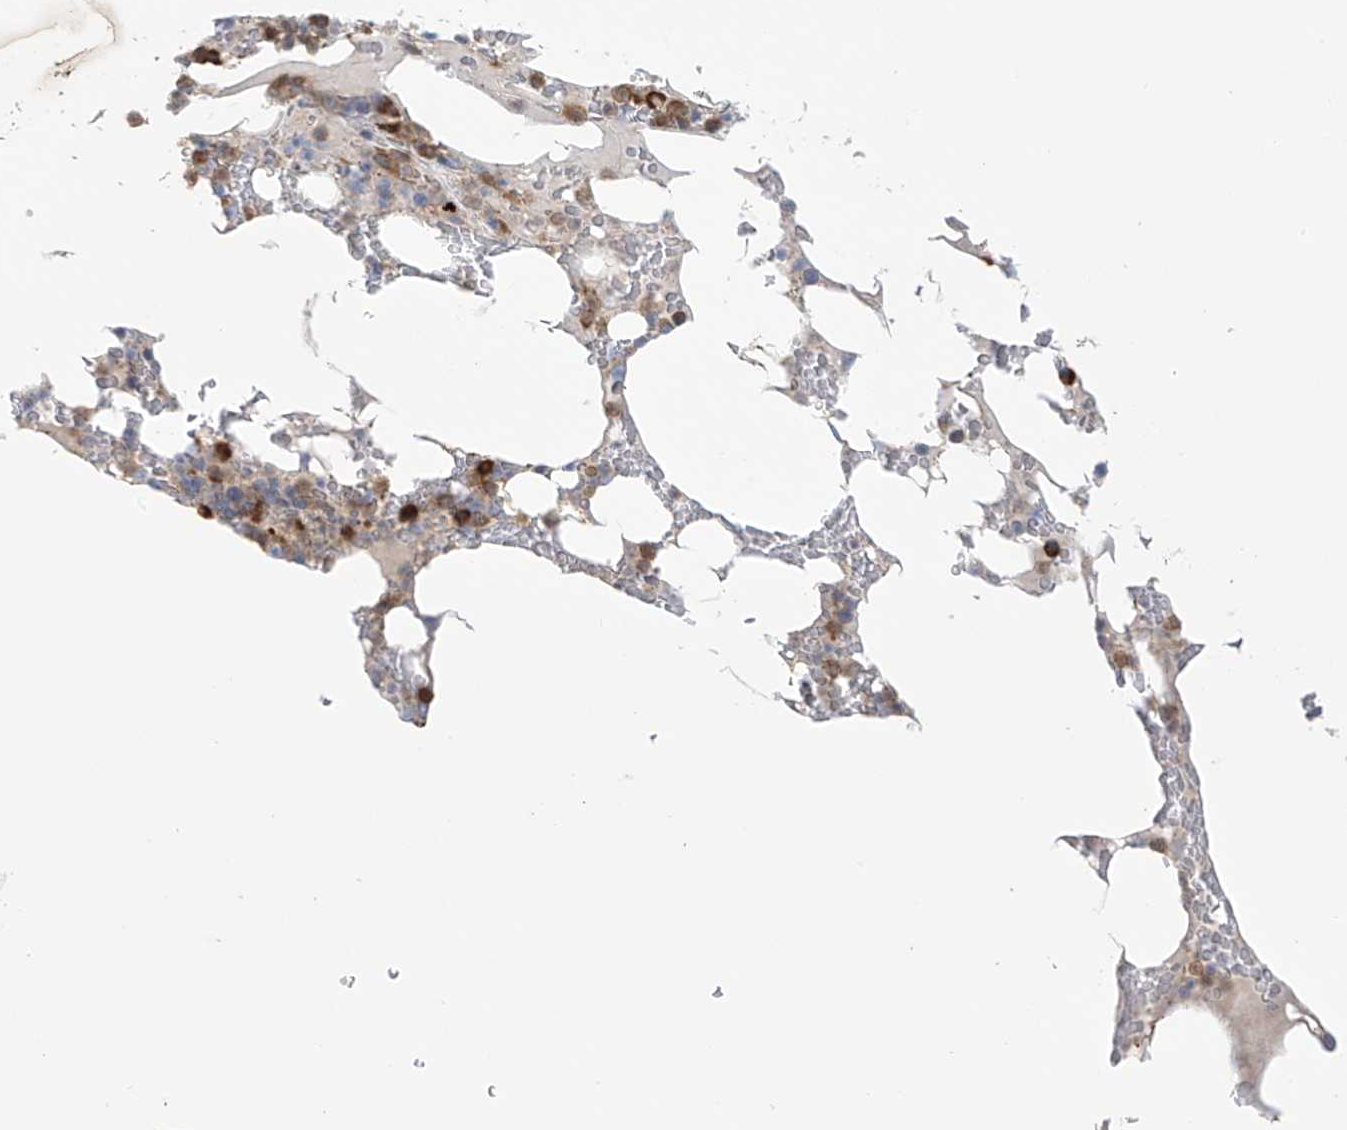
{"staining": {"intensity": "strong", "quantity": "25%-75%", "location": "cytoplasmic/membranous"}, "tissue": "bone marrow", "cell_type": "Hematopoietic cells", "image_type": "normal", "snomed": [{"axis": "morphology", "description": "Normal tissue, NOS"}, {"axis": "topography", "description": "Bone marrow"}], "caption": "Immunohistochemistry of benign bone marrow shows high levels of strong cytoplasmic/membranous staining in about 25%-75% of hematopoietic cells. The staining was performed using DAB (3,3'-diaminobenzidine), with brown indicating positive protein expression. Nuclei are stained blue with hematoxylin.", "gene": "KIAA1522", "patient": {"sex": "male", "age": 58}}